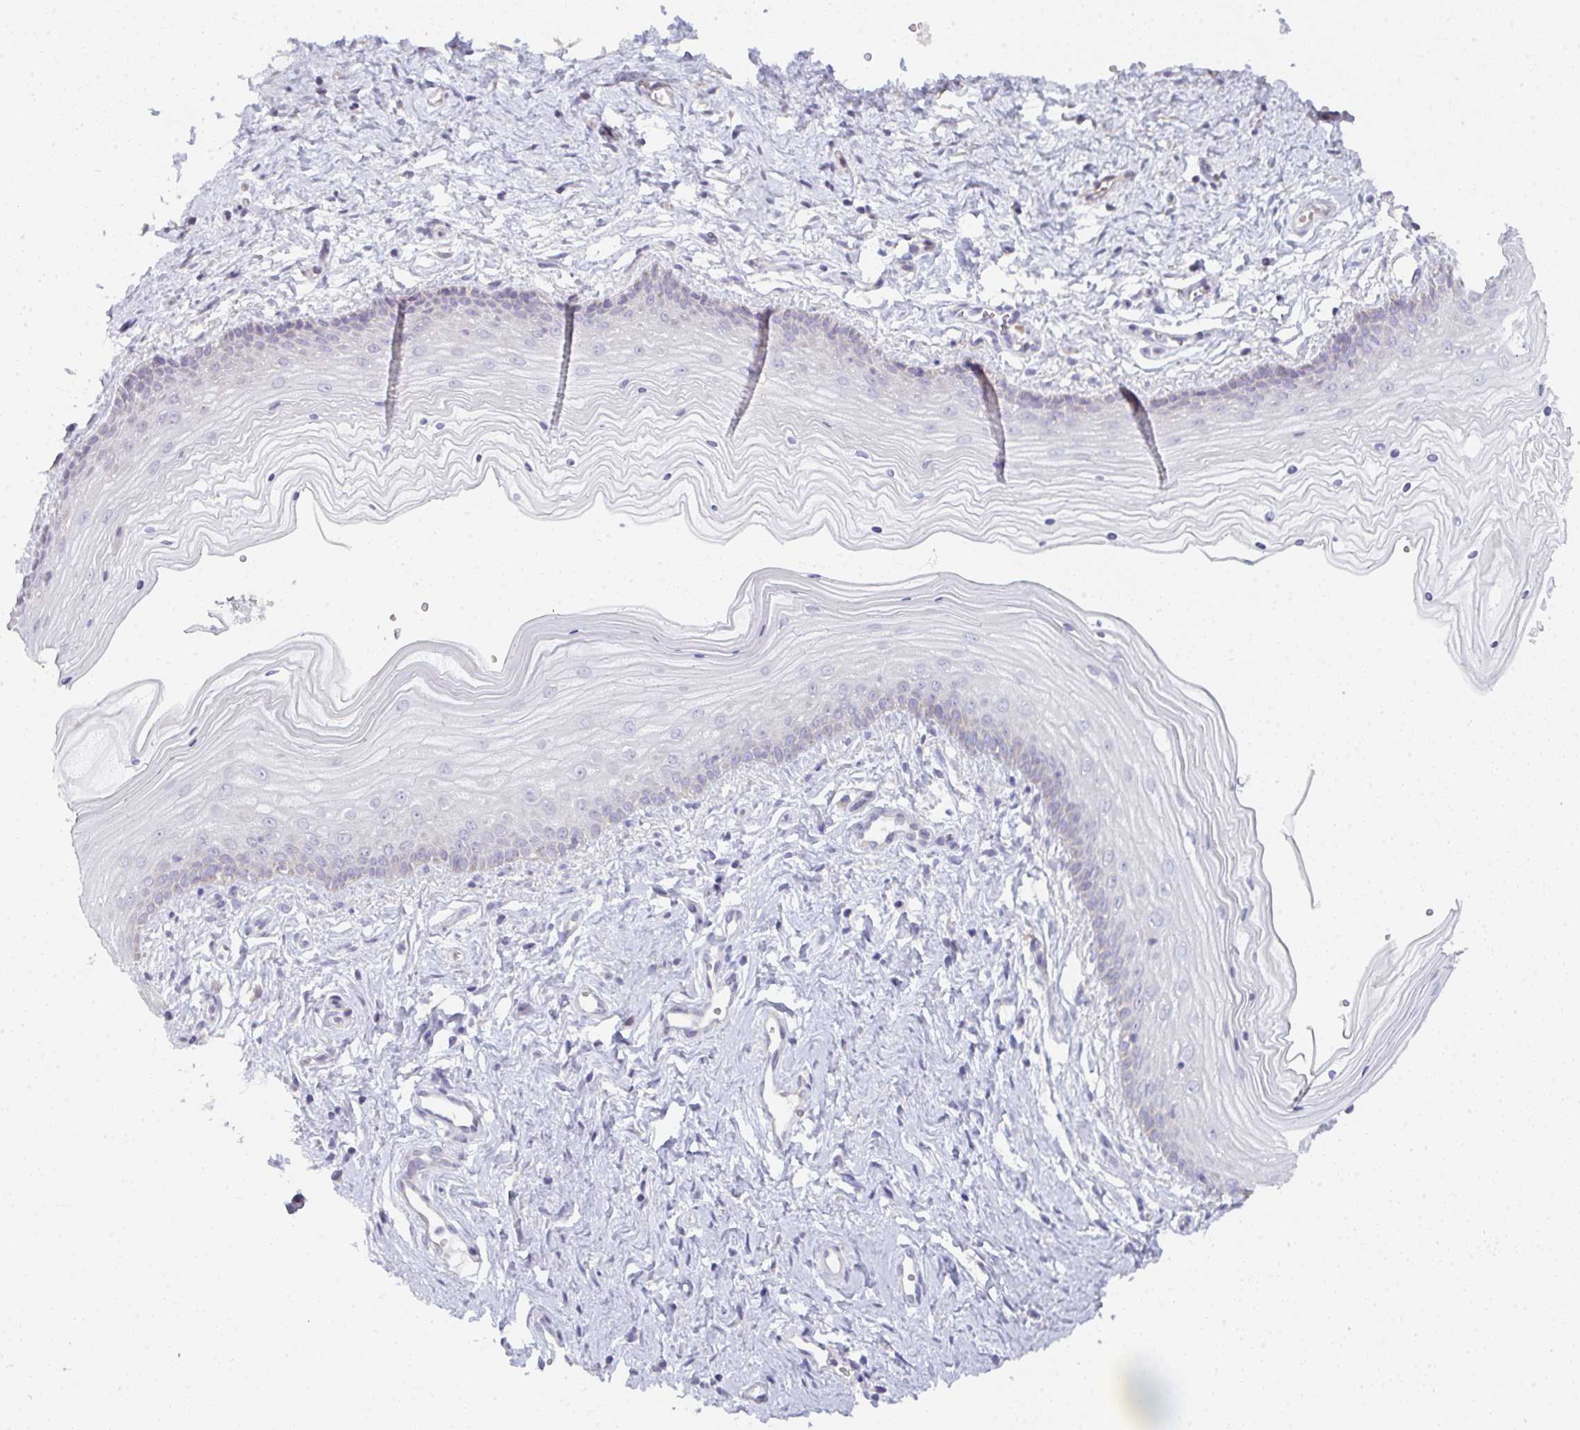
{"staining": {"intensity": "weak", "quantity": "<25%", "location": "cytoplasmic/membranous"}, "tissue": "vagina", "cell_type": "Squamous epithelial cells", "image_type": "normal", "snomed": [{"axis": "morphology", "description": "Normal tissue, NOS"}, {"axis": "topography", "description": "Vagina"}], "caption": "The photomicrograph reveals no staining of squamous epithelial cells in unremarkable vagina. Nuclei are stained in blue.", "gene": "CACNA1S", "patient": {"sex": "female", "age": 38}}